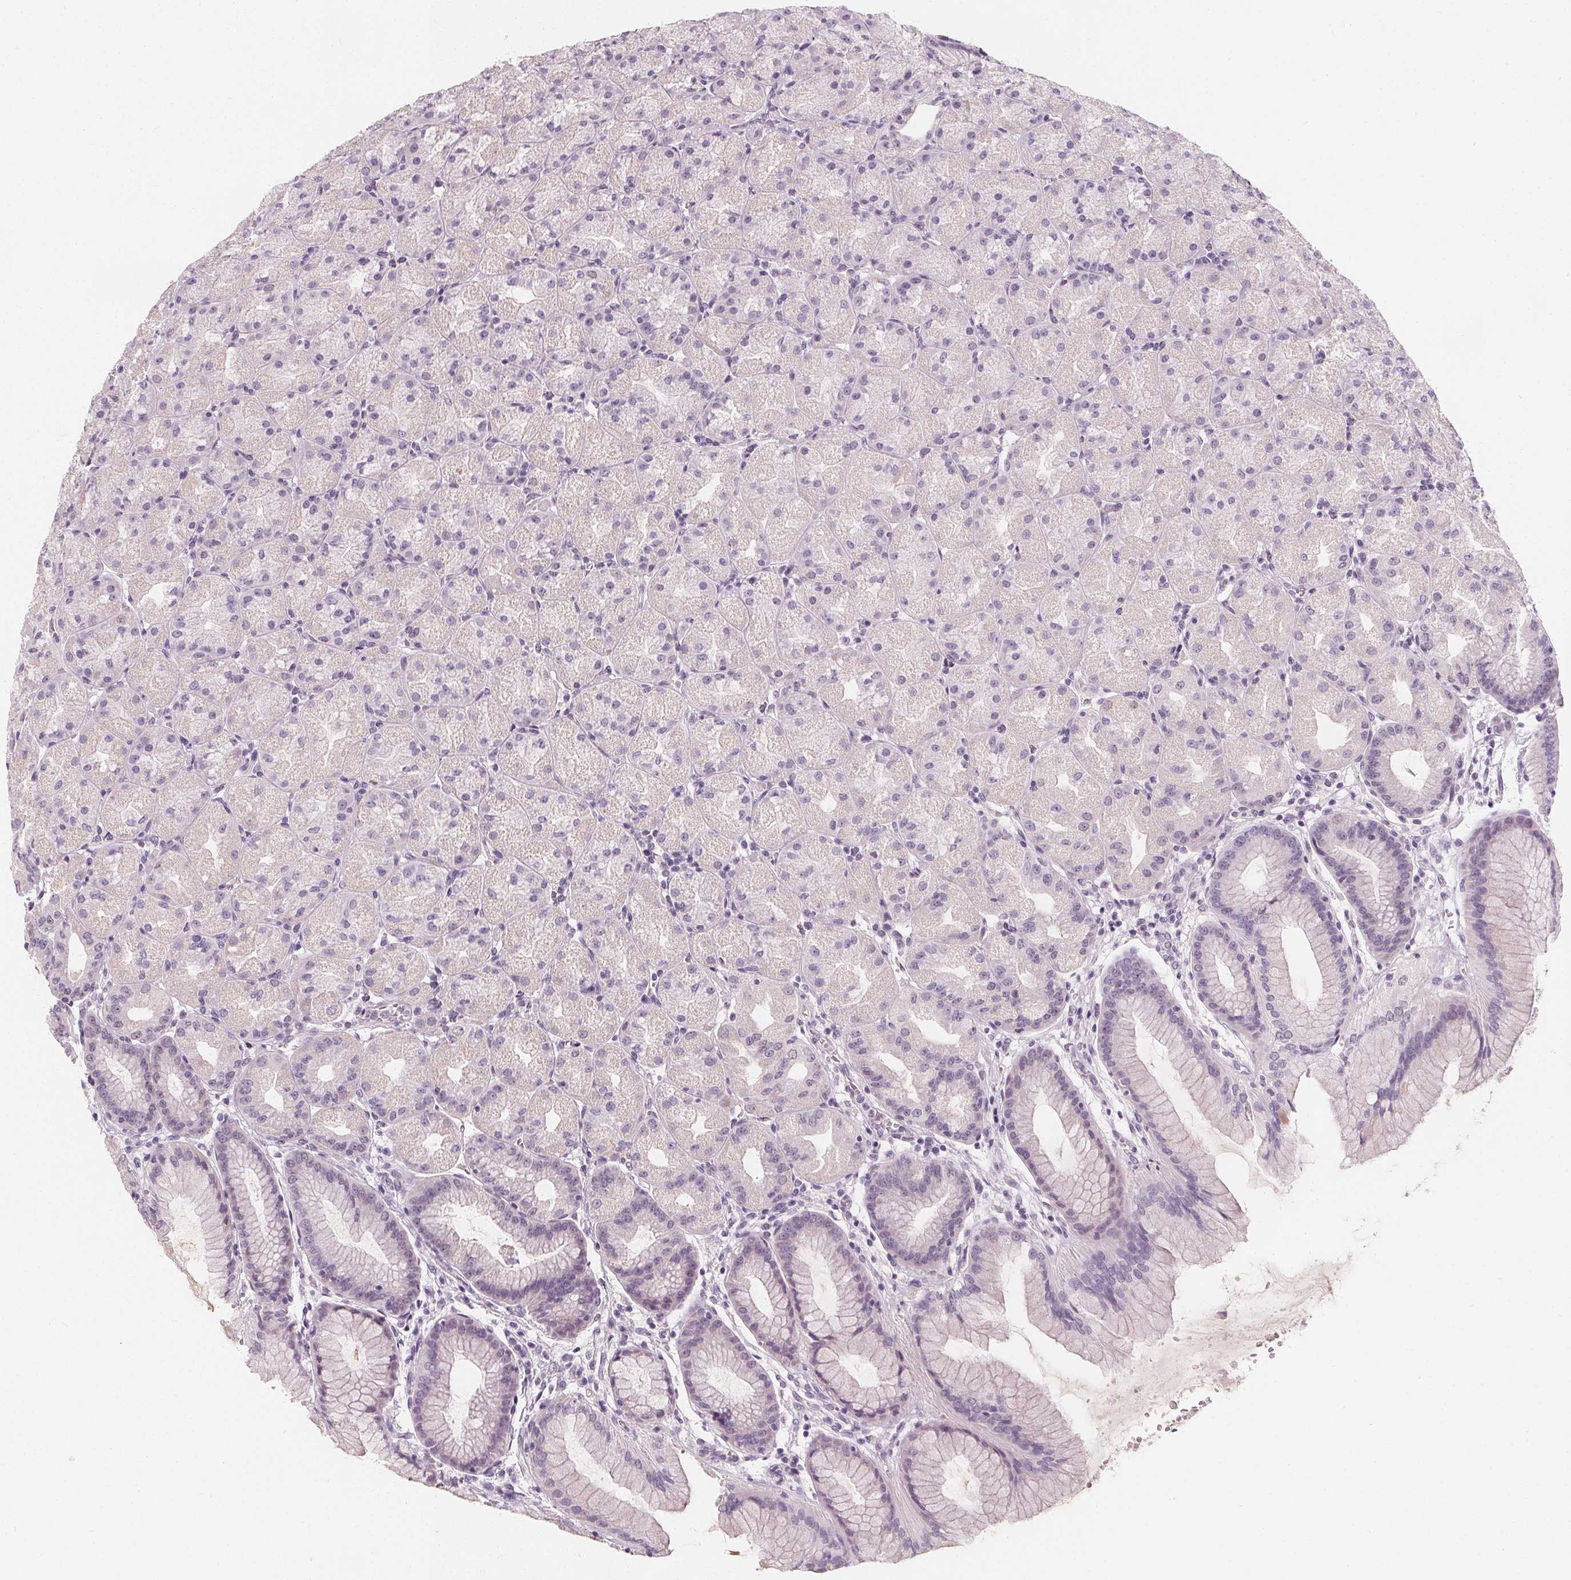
{"staining": {"intensity": "negative", "quantity": "none", "location": "none"}, "tissue": "stomach", "cell_type": "Glandular cells", "image_type": "normal", "snomed": [{"axis": "morphology", "description": "Normal tissue, NOS"}, {"axis": "topography", "description": "Stomach, upper"}, {"axis": "topography", "description": "Stomach"}], "caption": "Glandular cells are negative for brown protein staining in normal stomach. (IHC, brightfield microscopy, high magnification).", "gene": "DBX2", "patient": {"sex": "male", "age": 48}}